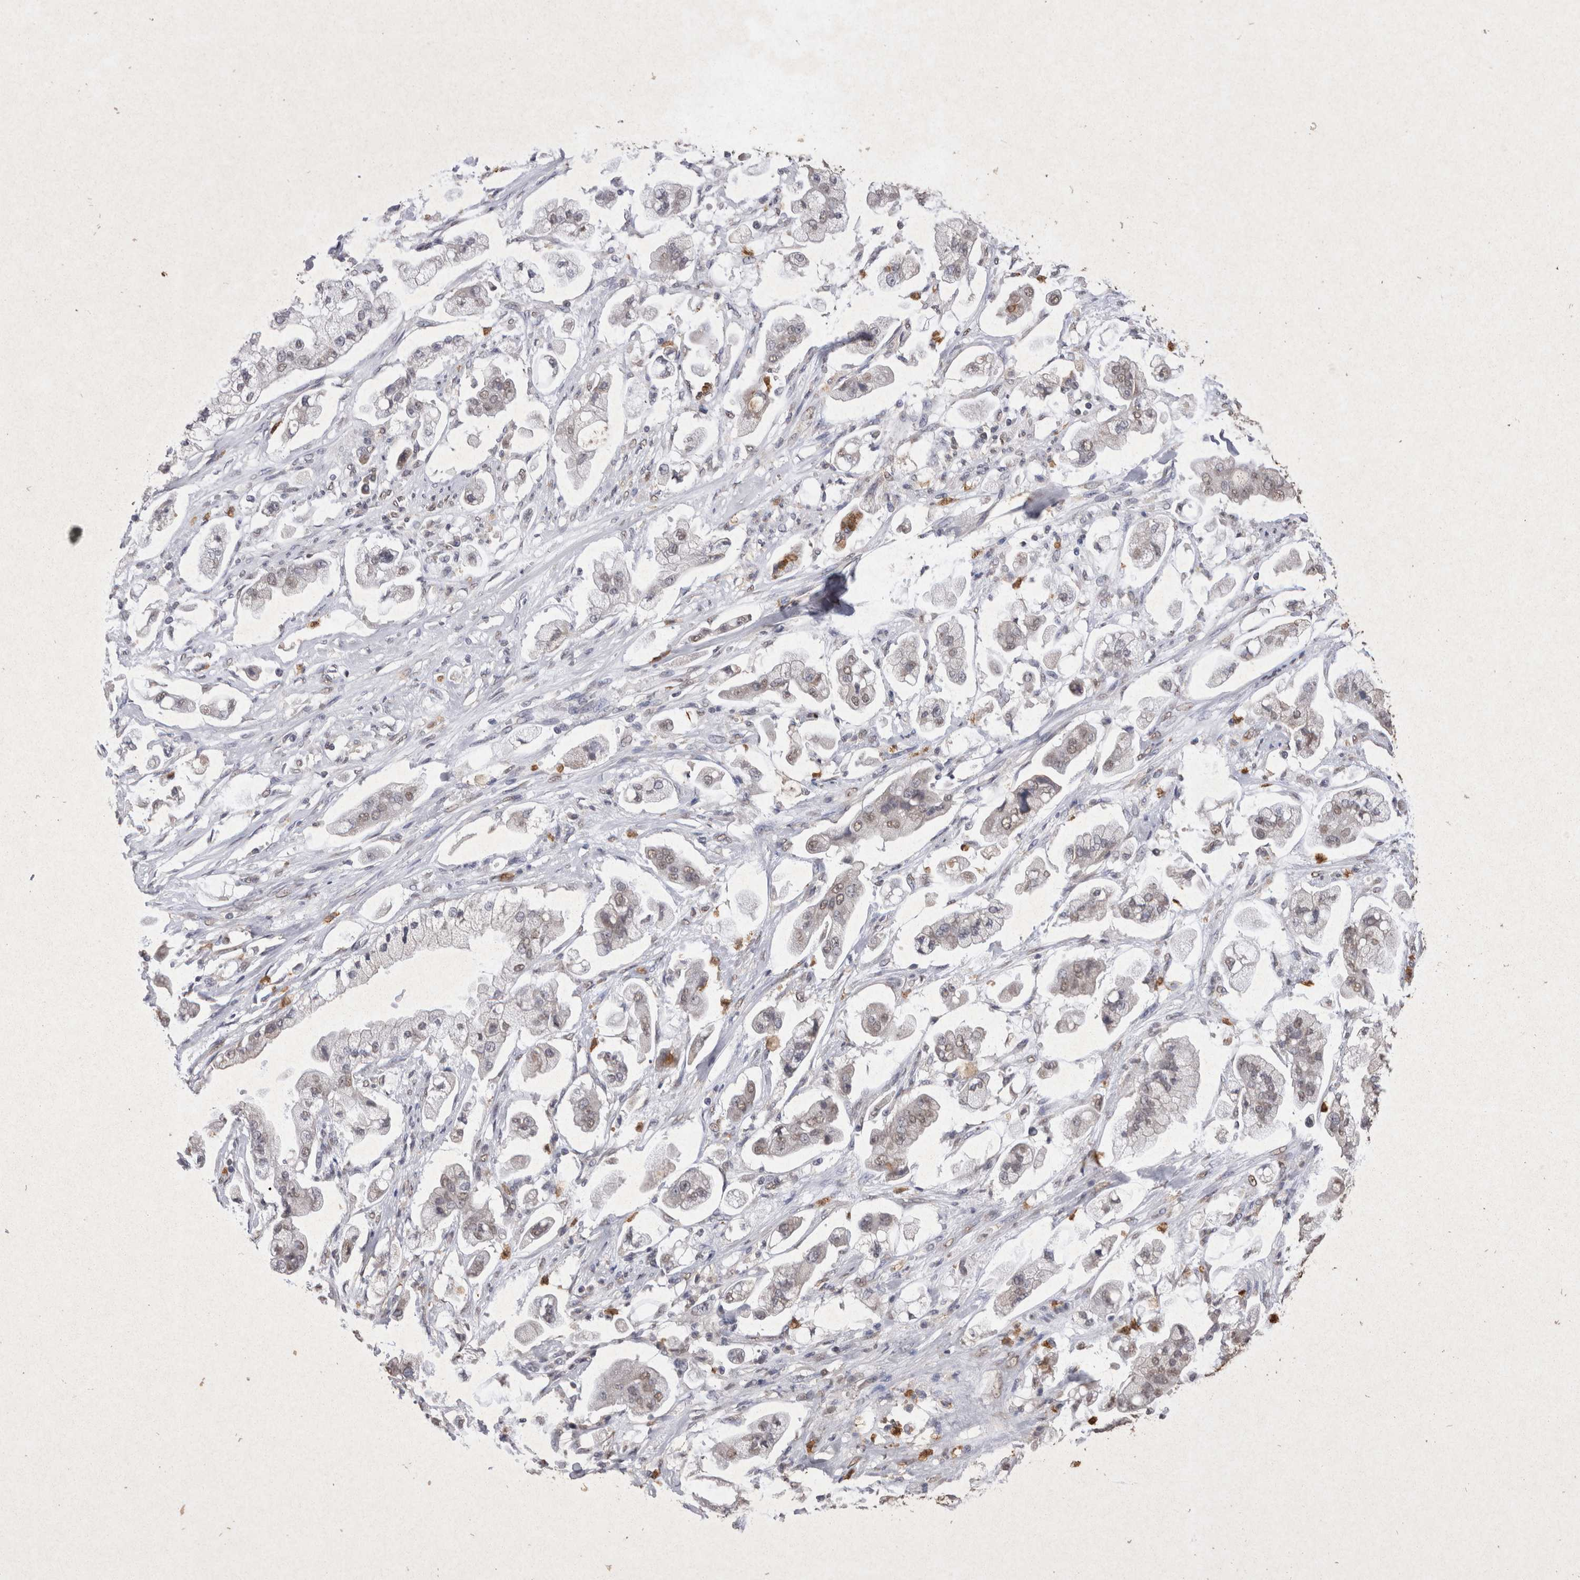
{"staining": {"intensity": "negative", "quantity": "none", "location": "none"}, "tissue": "stomach cancer", "cell_type": "Tumor cells", "image_type": "cancer", "snomed": [{"axis": "morphology", "description": "Adenocarcinoma, NOS"}, {"axis": "topography", "description": "Stomach"}], "caption": "Histopathology image shows no significant protein expression in tumor cells of adenocarcinoma (stomach). (Stains: DAB (3,3'-diaminobenzidine) immunohistochemistry (IHC) with hematoxylin counter stain, Microscopy: brightfield microscopy at high magnification).", "gene": "GRK5", "patient": {"sex": "male", "age": 62}}